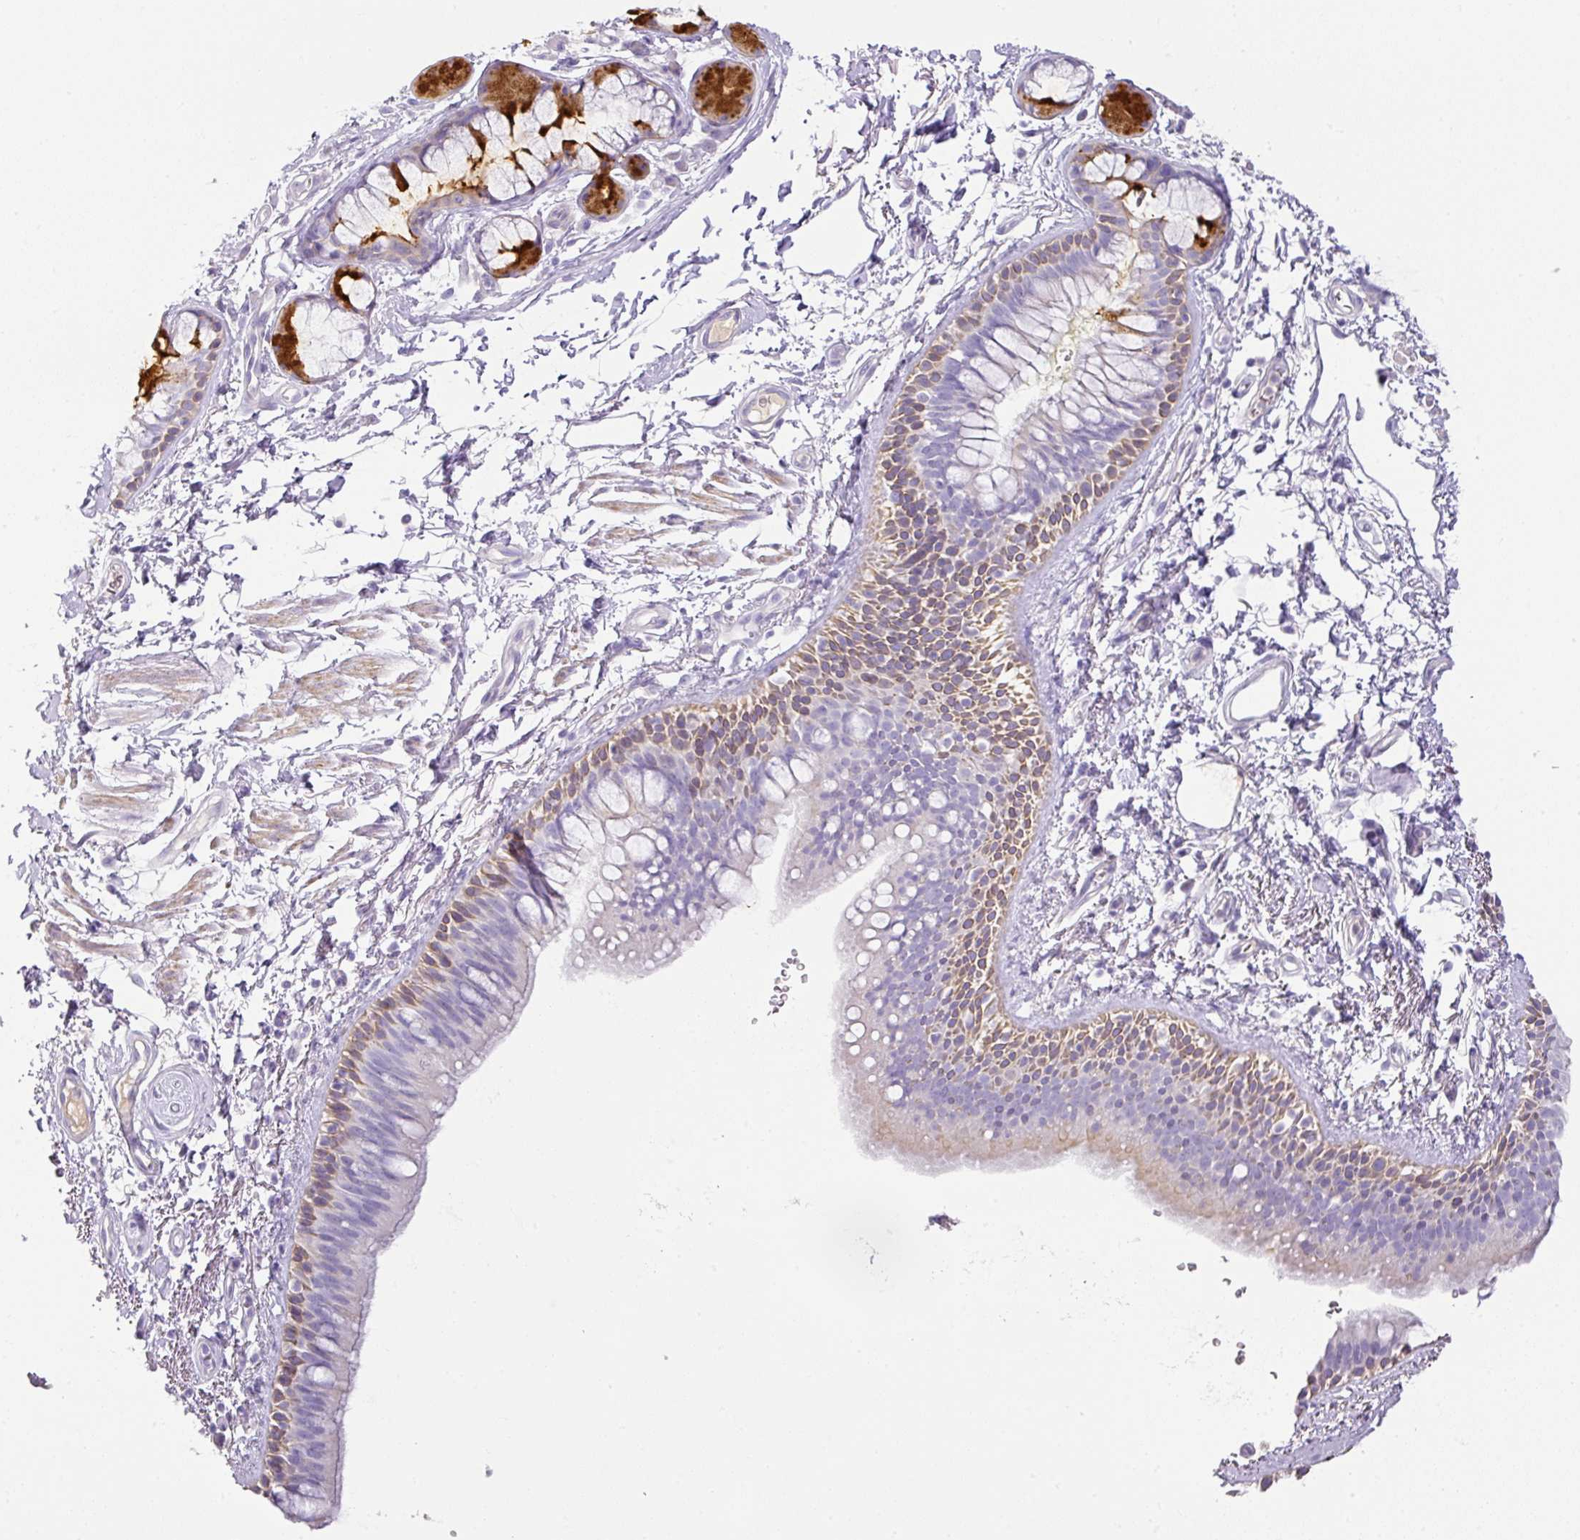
{"staining": {"intensity": "moderate", "quantity": "25%-75%", "location": "cytoplasmic/membranous"}, "tissue": "bronchus", "cell_type": "Respiratory epithelial cells", "image_type": "normal", "snomed": [{"axis": "morphology", "description": "Normal tissue, NOS"}, {"axis": "morphology", "description": "Squamous cell carcinoma, NOS"}, {"axis": "topography", "description": "Bronchus"}, {"axis": "topography", "description": "Lung"}], "caption": "This is a photomicrograph of immunohistochemistry staining of benign bronchus, which shows moderate staining in the cytoplasmic/membranous of respiratory epithelial cells.", "gene": "TARM1", "patient": {"sex": "female", "age": 70}}